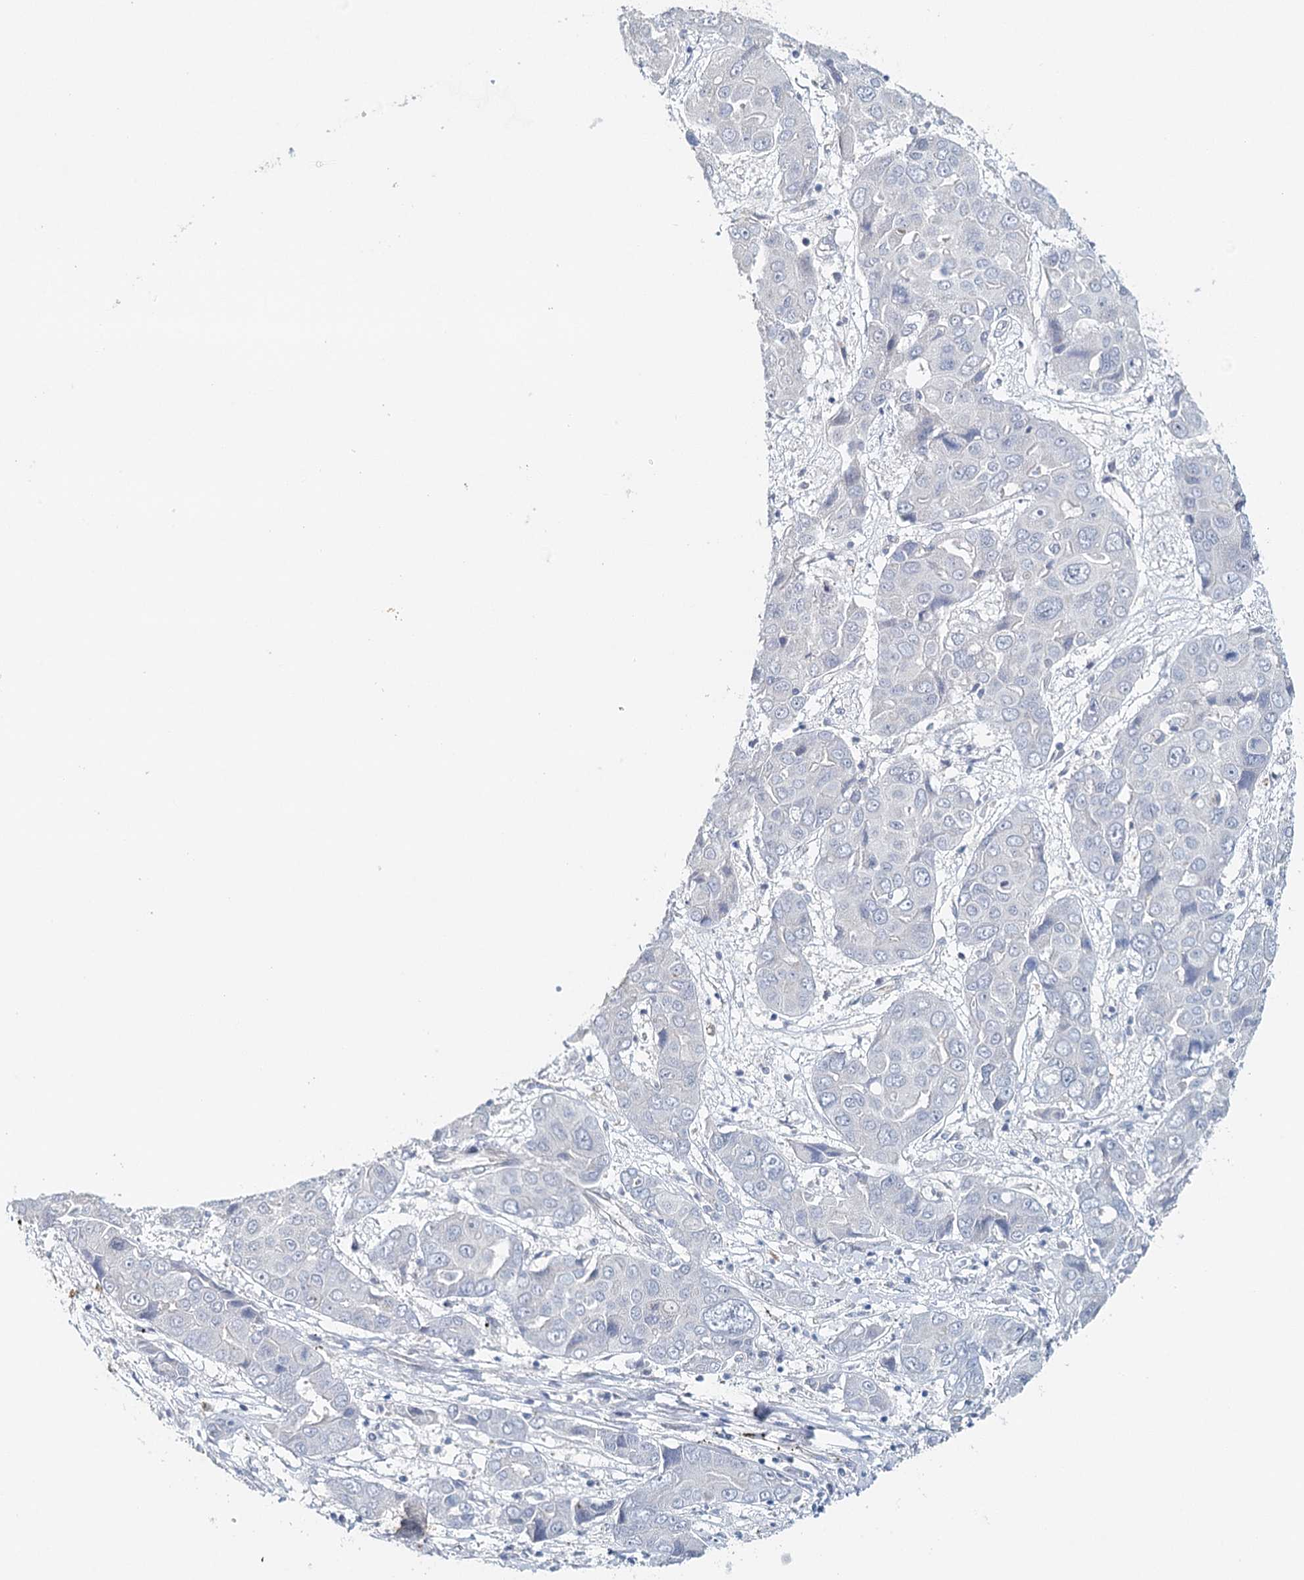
{"staining": {"intensity": "negative", "quantity": "none", "location": "none"}, "tissue": "liver cancer", "cell_type": "Tumor cells", "image_type": "cancer", "snomed": [{"axis": "morphology", "description": "Cholangiocarcinoma"}, {"axis": "topography", "description": "Liver"}], "caption": "IHC of liver cancer reveals no positivity in tumor cells.", "gene": "SYNPO", "patient": {"sex": "male", "age": 67}}